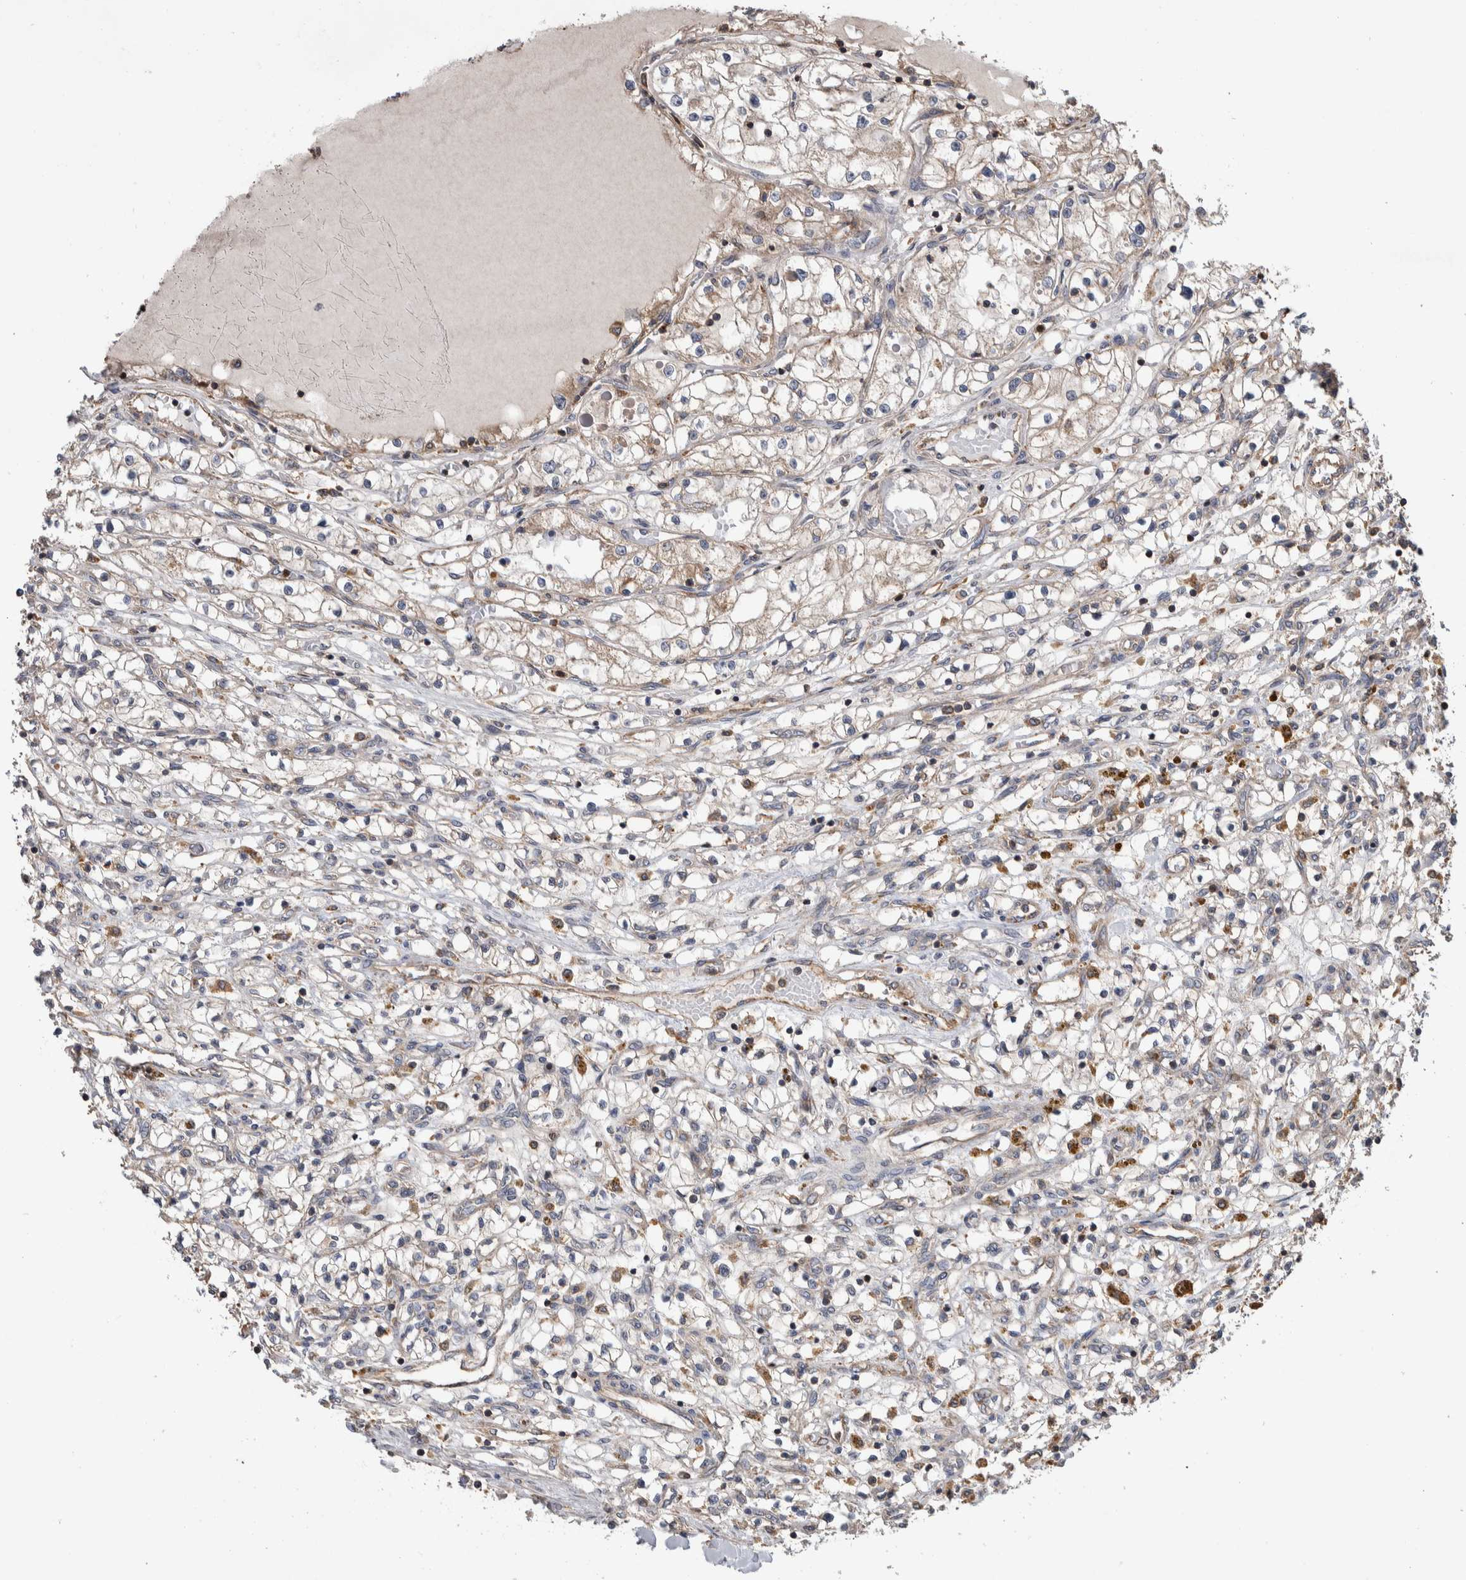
{"staining": {"intensity": "weak", "quantity": "<25%", "location": "cytoplasmic/membranous"}, "tissue": "renal cancer", "cell_type": "Tumor cells", "image_type": "cancer", "snomed": [{"axis": "morphology", "description": "Adenocarcinoma, NOS"}, {"axis": "topography", "description": "Kidney"}], "caption": "Tumor cells are negative for brown protein staining in renal cancer.", "gene": "SDCBP", "patient": {"sex": "male", "age": 68}}